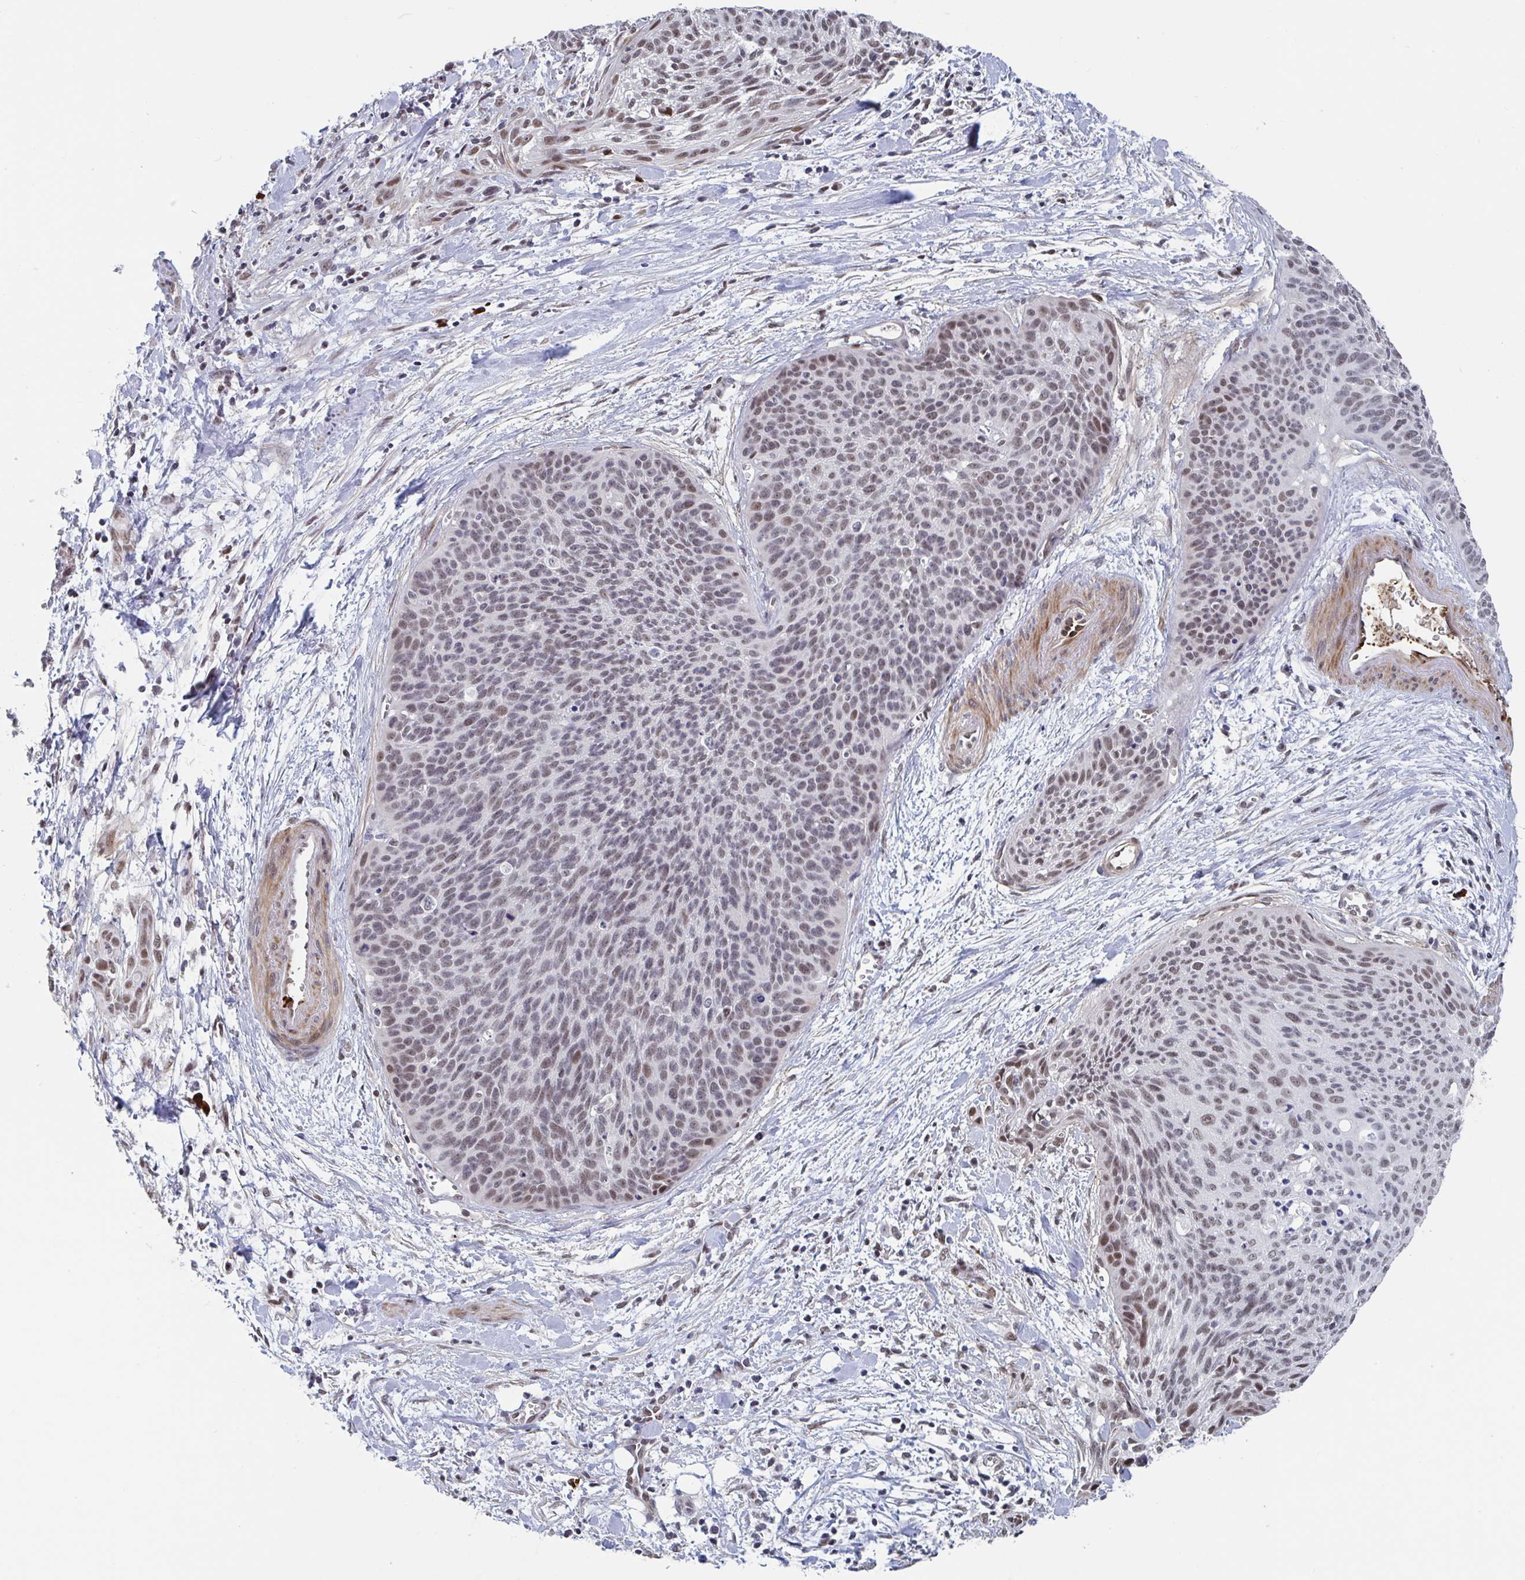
{"staining": {"intensity": "moderate", "quantity": ">75%", "location": "nuclear"}, "tissue": "cervical cancer", "cell_type": "Tumor cells", "image_type": "cancer", "snomed": [{"axis": "morphology", "description": "Squamous cell carcinoma, NOS"}, {"axis": "topography", "description": "Cervix"}], "caption": "This is an image of immunohistochemistry staining of cervical cancer (squamous cell carcinoma), which shows moderate staining in the nuclear of tumor cells.", "gene": "BCL7B", "patient": {"sex": "female", "age": 55}}